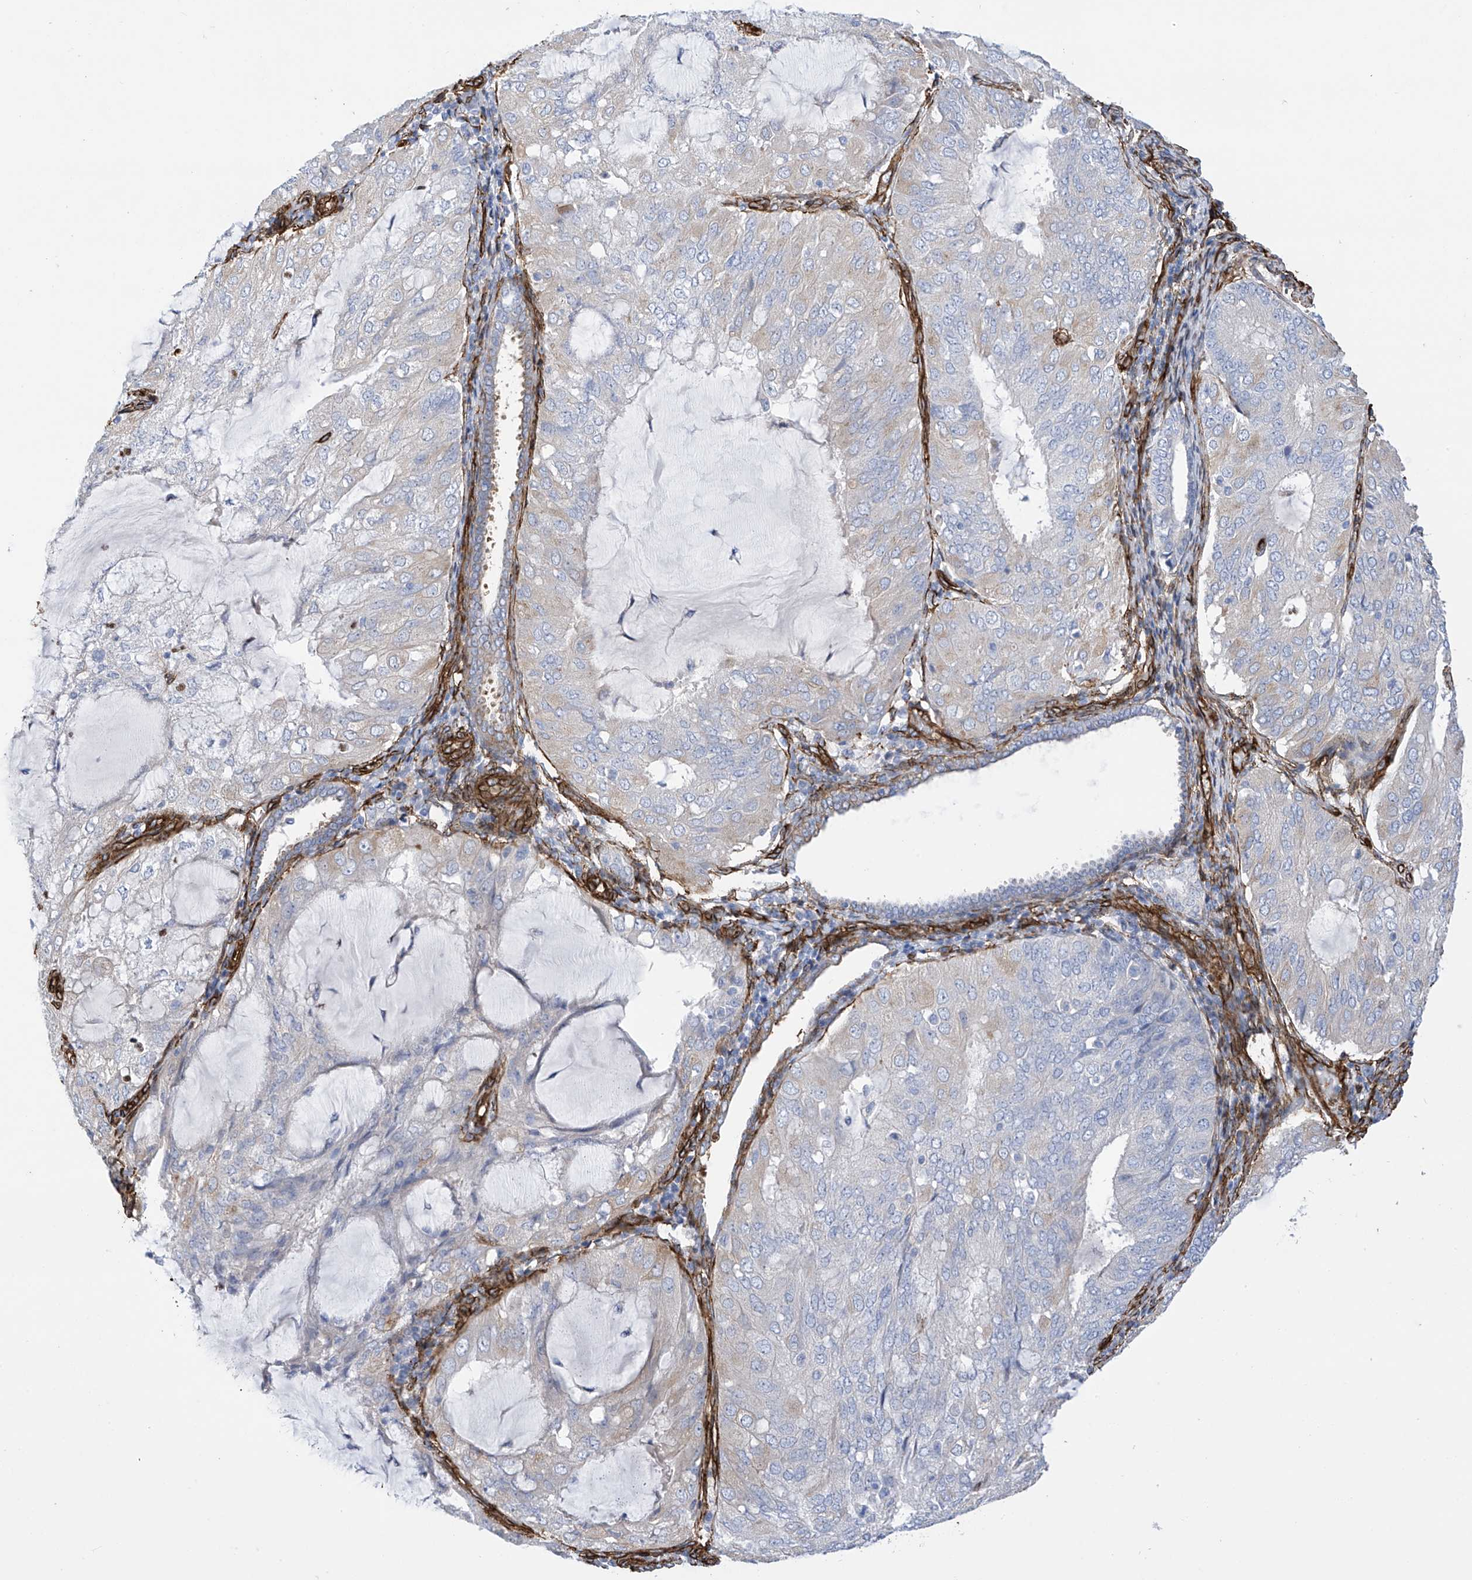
{"staining": {"intensity": "weak", "quantity": "<25%", "location": "cytoplasmic/membranous"}, "tissue": "endometrial cancer", "cell_type": "Tumor cells", "image_type": "cancer", "snomed": [{"axis": "morphology", "description": "Adenocarcinoma, NOS"}, {"axis": "topography", "description": "Endometrium"}], "caption": "Immunohistochemistry micrograph of endometrial cancer (adenocarcinoma) stained for a protein (brown), which shows no expression in tumor cells.", "gene": "UBTD1", "patient": {"sex": "female", "age": 81}}